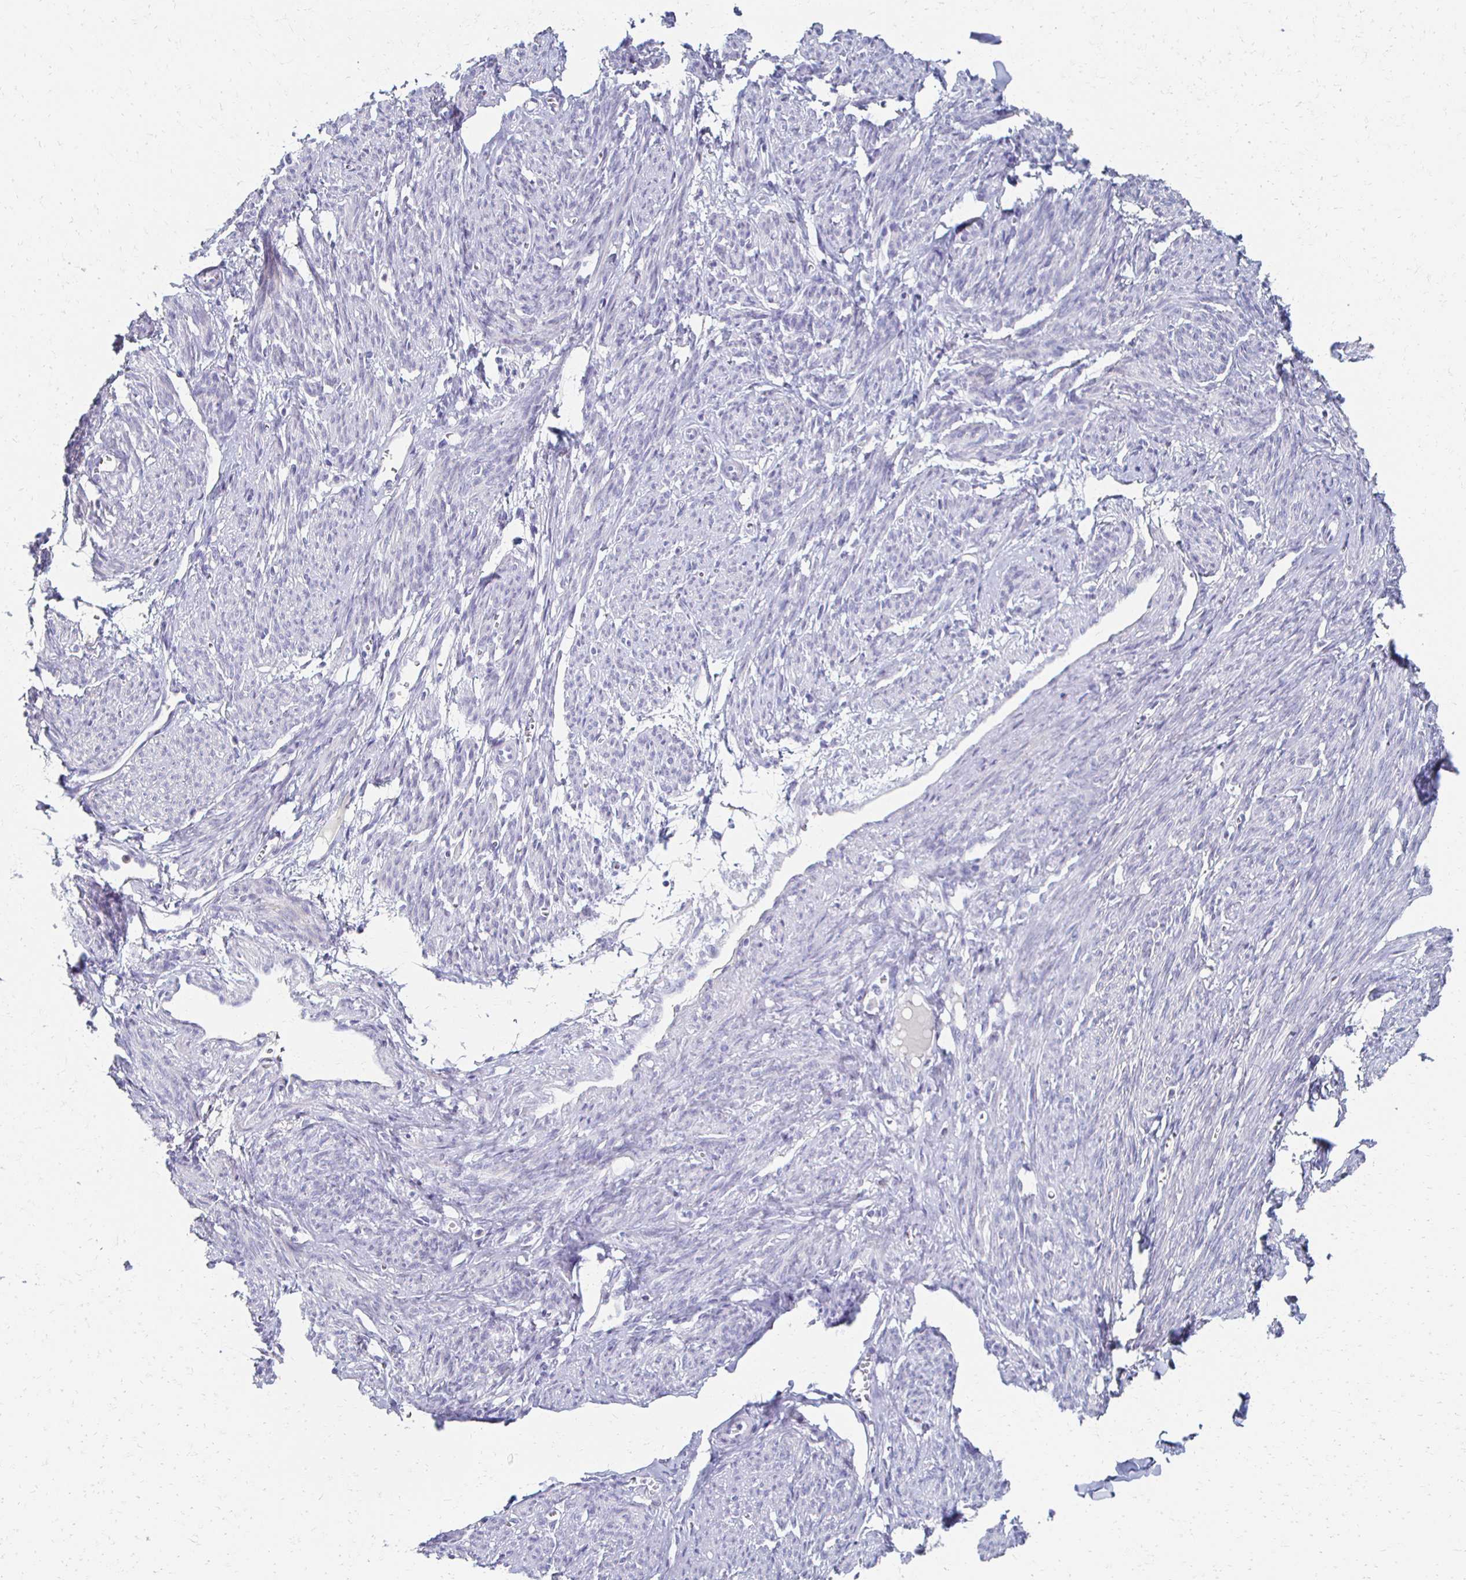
{"staining": {"intensity": "weak", "quantity": "<25%", "location": "cytoplasmic/membranous"}, "tissue": "smooth muscle", "cell_type": "Smooth muscle cells", "image_type": "normal", "snomed": [{"axis": "morphology", "description": "Normal tissue, NOS"}, {"axis": "topography", "description": "Smooth muscle"}], "caption": "IHC micrograph of benign smooth muscle stained for a protein (brown), which displays no positivity in smooth muscle cells. Brightfield microscopy of immunohistochemistry (IHC) stained with DAB (3,3'-diaminobenzidine) (brown) and hematoxylin (blue), captured at high magnification.", "gene": "CXCR2", "patient": {"sex": "female", "age": 65}}